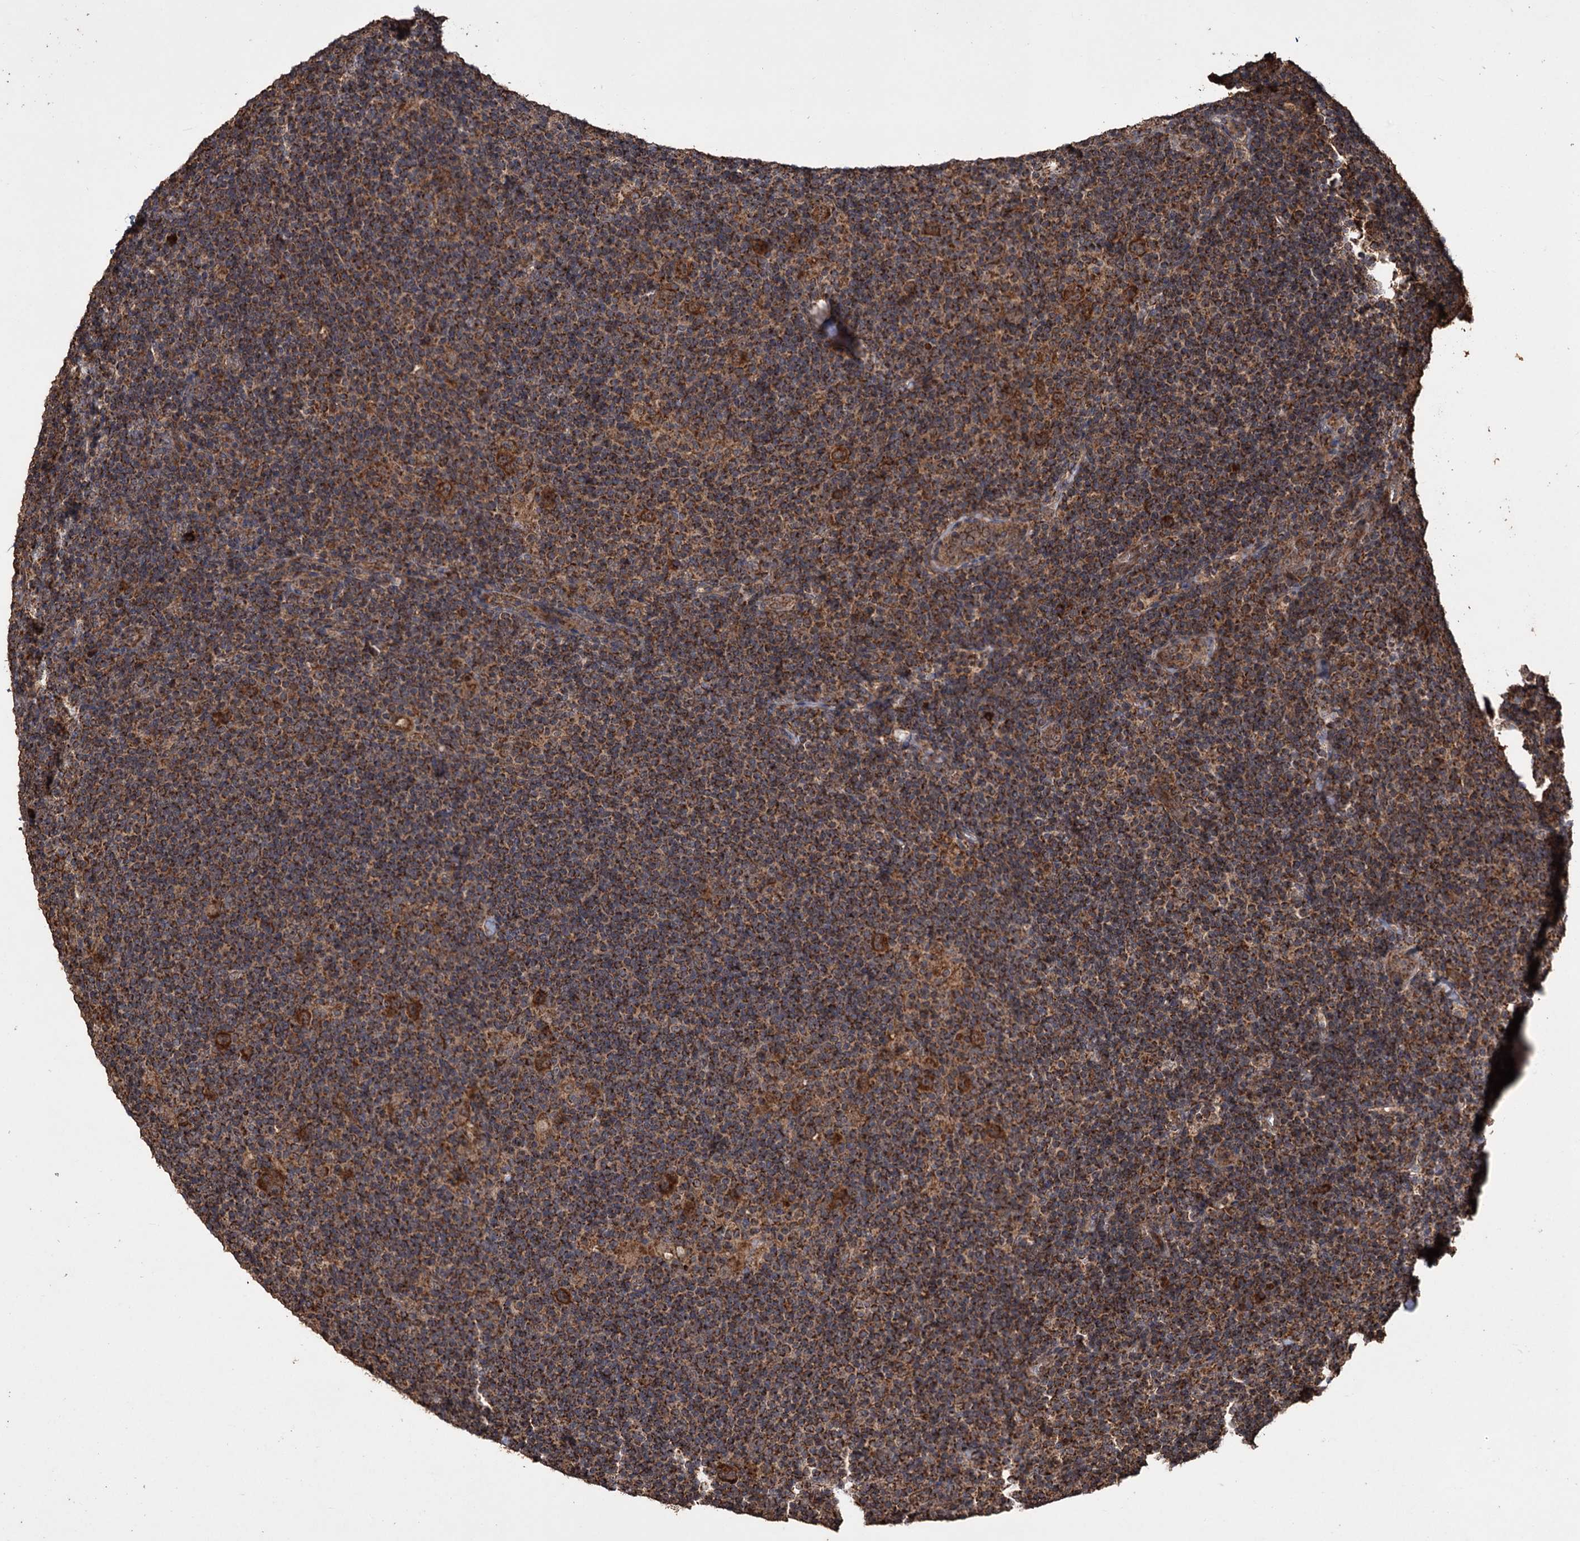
{"staining": {"intensity": "strong", "quantity": ">75%", "location": "cytoplasmic/membranous"}, "tissue": "lymphoma", "cell_type": "Tumor cells", "image_type": "cancer", "snomed": [{"axis": "morphology", "description": "Hodgkin's disease, NOS"}, {"axis": "topography", "description": "Lymph node"}], "caption": "Immunohistochemical staining of lymphoma demonstrates strong cytoplasmic/membranous protein staining in about >75% of tumor cells.", "gene": "IPO4", "patient": {"sex": "female", "age": 57}}